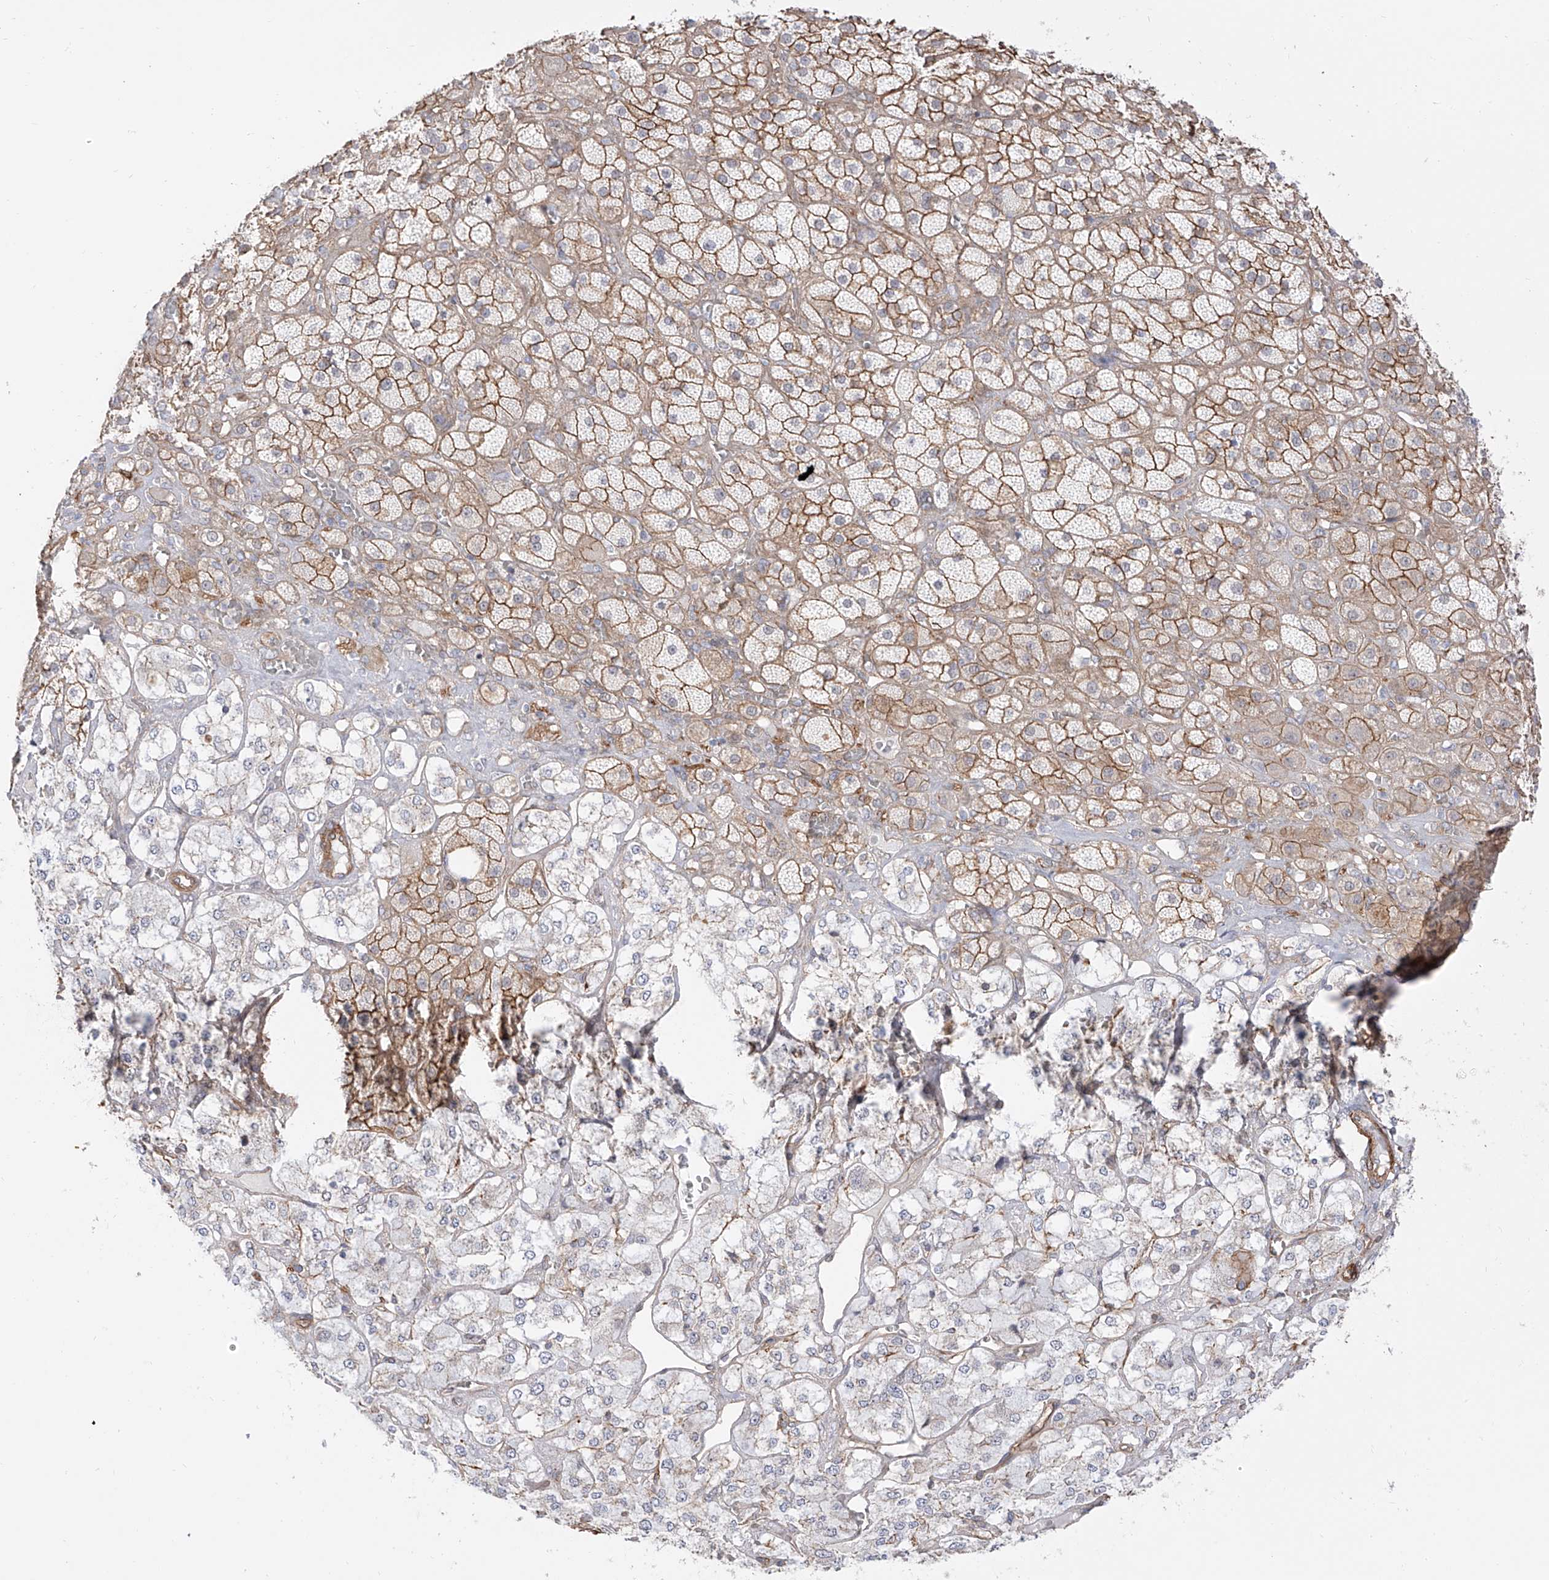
{"staining": {"intensity": "moderate", "quantity": ">75%", "location": "cytoplasmic/membranous"}, "tissue": "adrenal gland", "cell_type": "Glandular cells", "image_type": "normal", "snomed": [{"axis": "morphology", "description": "Normal tissue, NOS"}, {"axis": "topography", "description": "Adrenal gland"}], "caption": "High-power microscopy captured an IHC micrograph of benign adrenal gland, revealing moderate cytoplasmic/membranous expression in approximately >75% of glandular cells. Nuclei are stained in blue.", "gene": "ZNF180", "patient": {"sex": "male", "age": 57}}